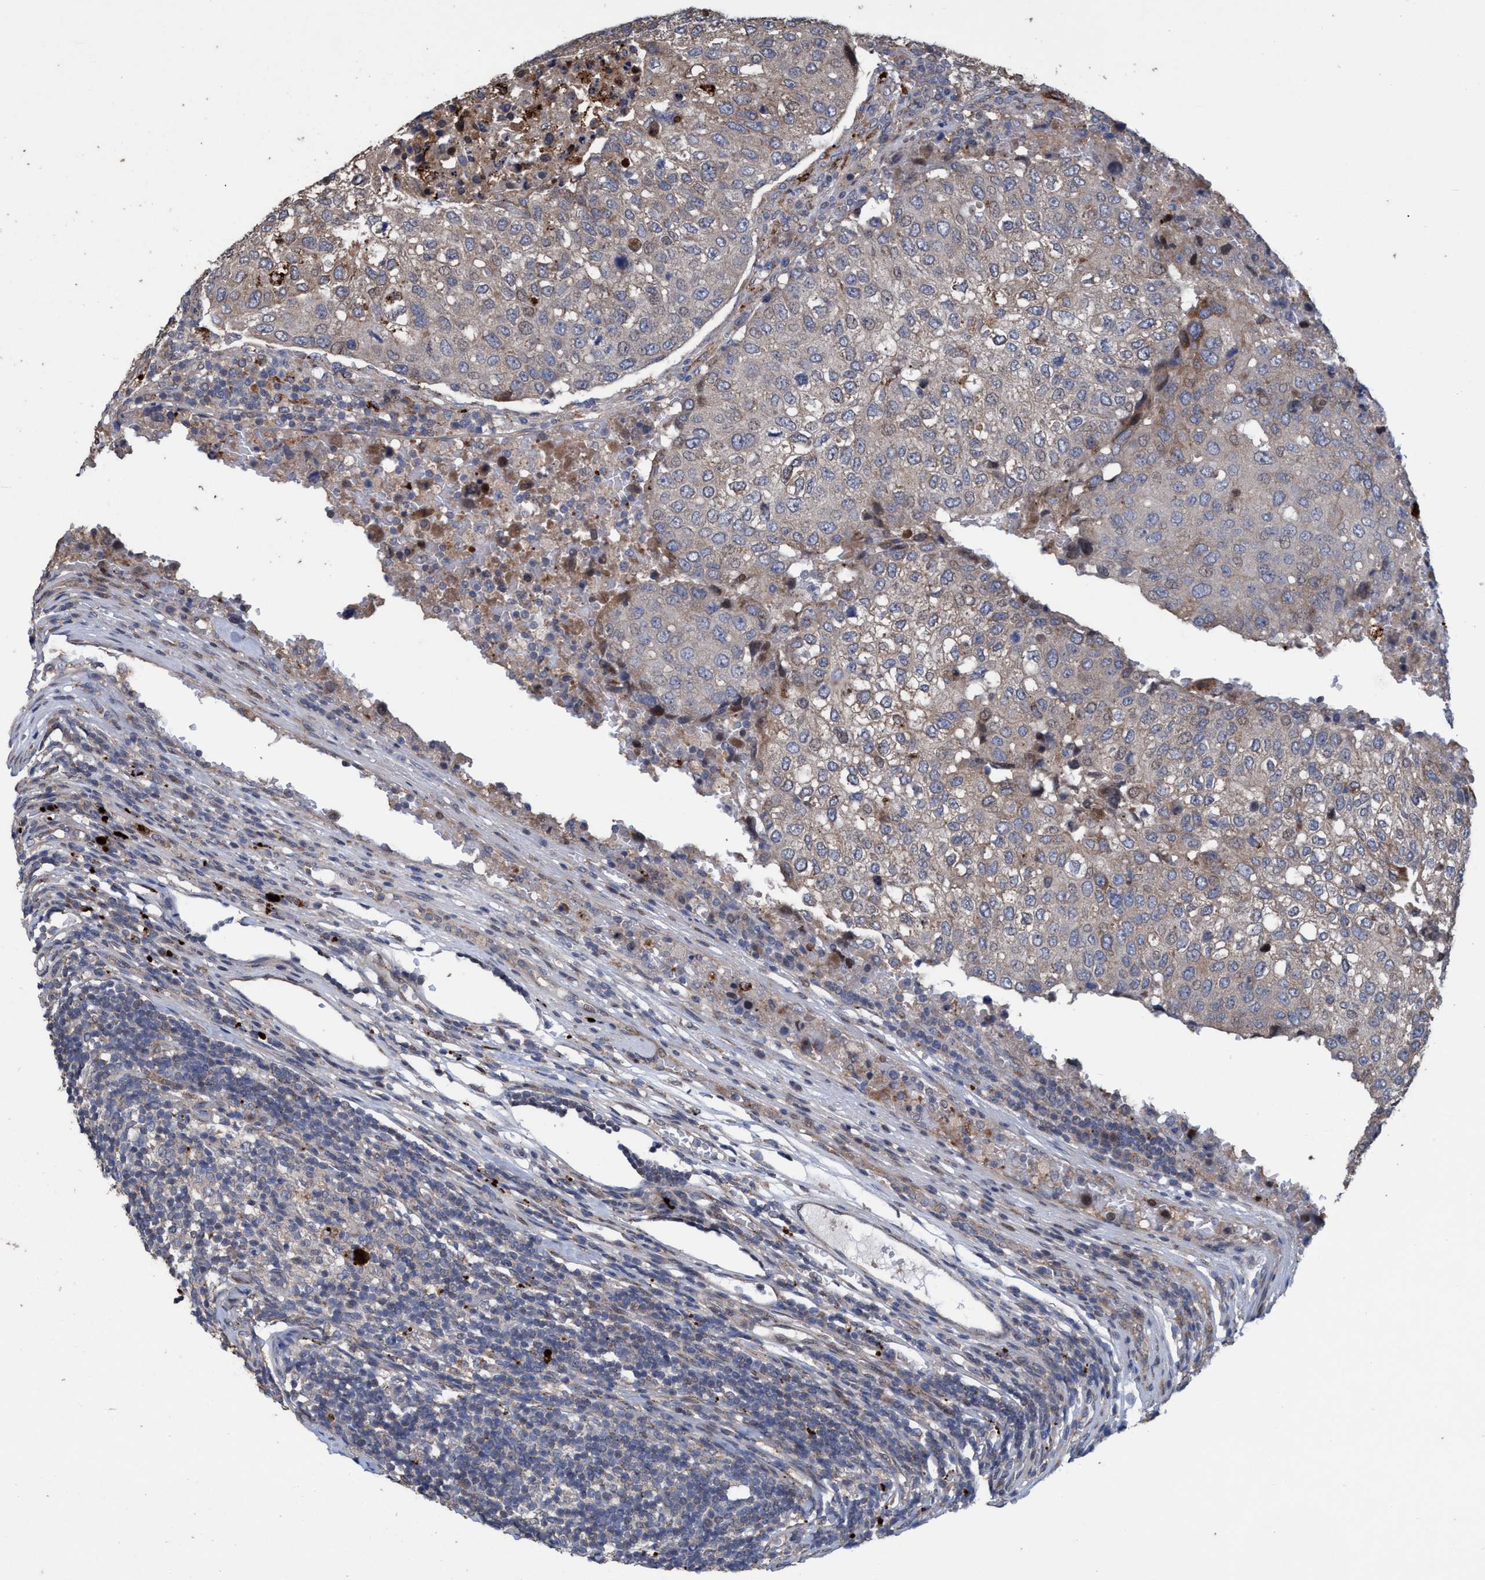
{"staining": {"intensity": "weak", "quantity": "25%-75%", "location": "cytoplasmic/membranous"}, "tissue": "urothelial cancer", "cell_type": "Tumor cells", "image_type": "cancer", "snomed": [{"axis": "morphology", "description": "Urothelial carcinoma, High grade"}, {"axis": "topography", "description": "Lymph node"}, {"axis": "topography", "description": "Urinary bladder"}], "caption": "Approximately 25%-75% of tumor cells in high-grade urothelial carcinoma display weak cytoplasmic/membranous protein staining as visualized by brown immunohistochemical staining.", "gene": "BBS9", "patient": {"sex": "male", "age": 51}}